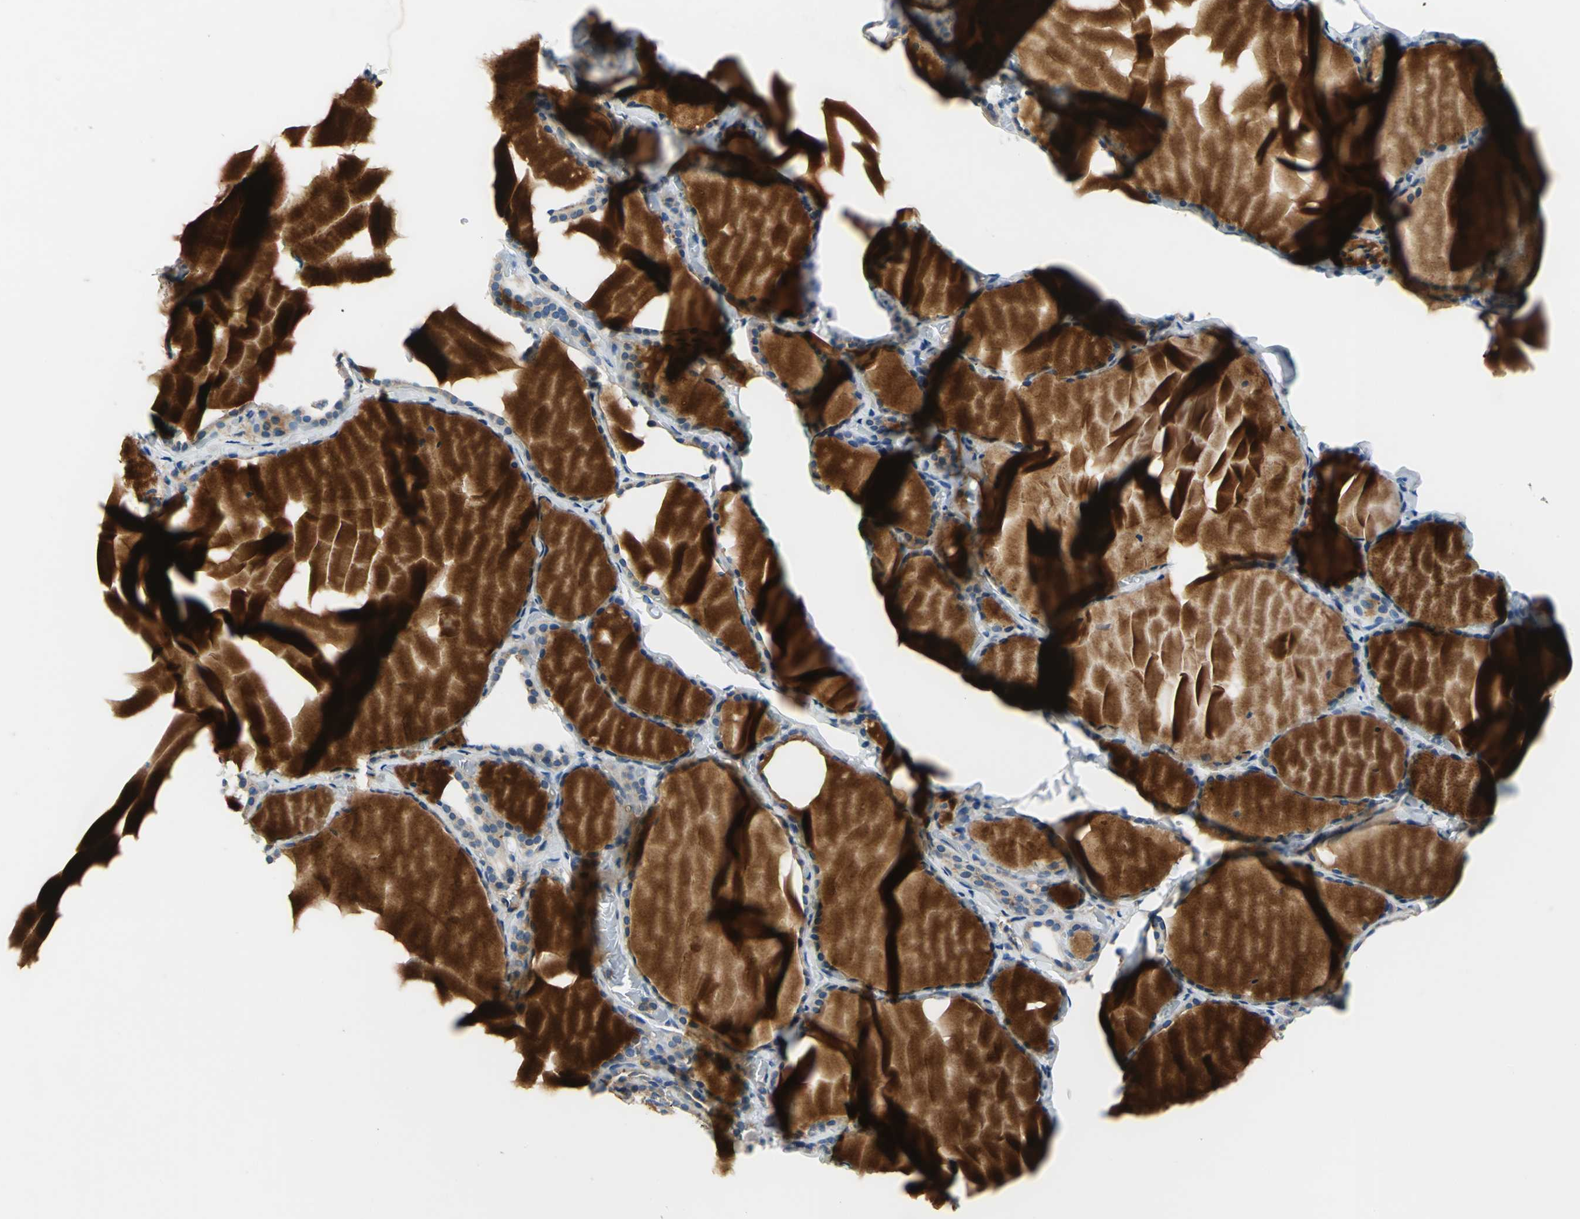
{"staining": {"intensity": "moderate", "quantity": ">75%", "location": "cytoplasmic/membranous"}, "tissue": "thyroid gland", "cell_type": "Glandular cells", "image_type": "normal", "snomed": [{"axis": "morphology", "description": "Normal tissue, NOS"}, {"axis": "topography", "description": "Thyroid gland"}], "caption": "Thyroid gland stained for a protein (brown) shows moderate cytoplasmic/membranous positive positivity in approximately >75% of glandular cells.", "gene": "DDX3X", "patient": {"sex": "female", "age": 22}}